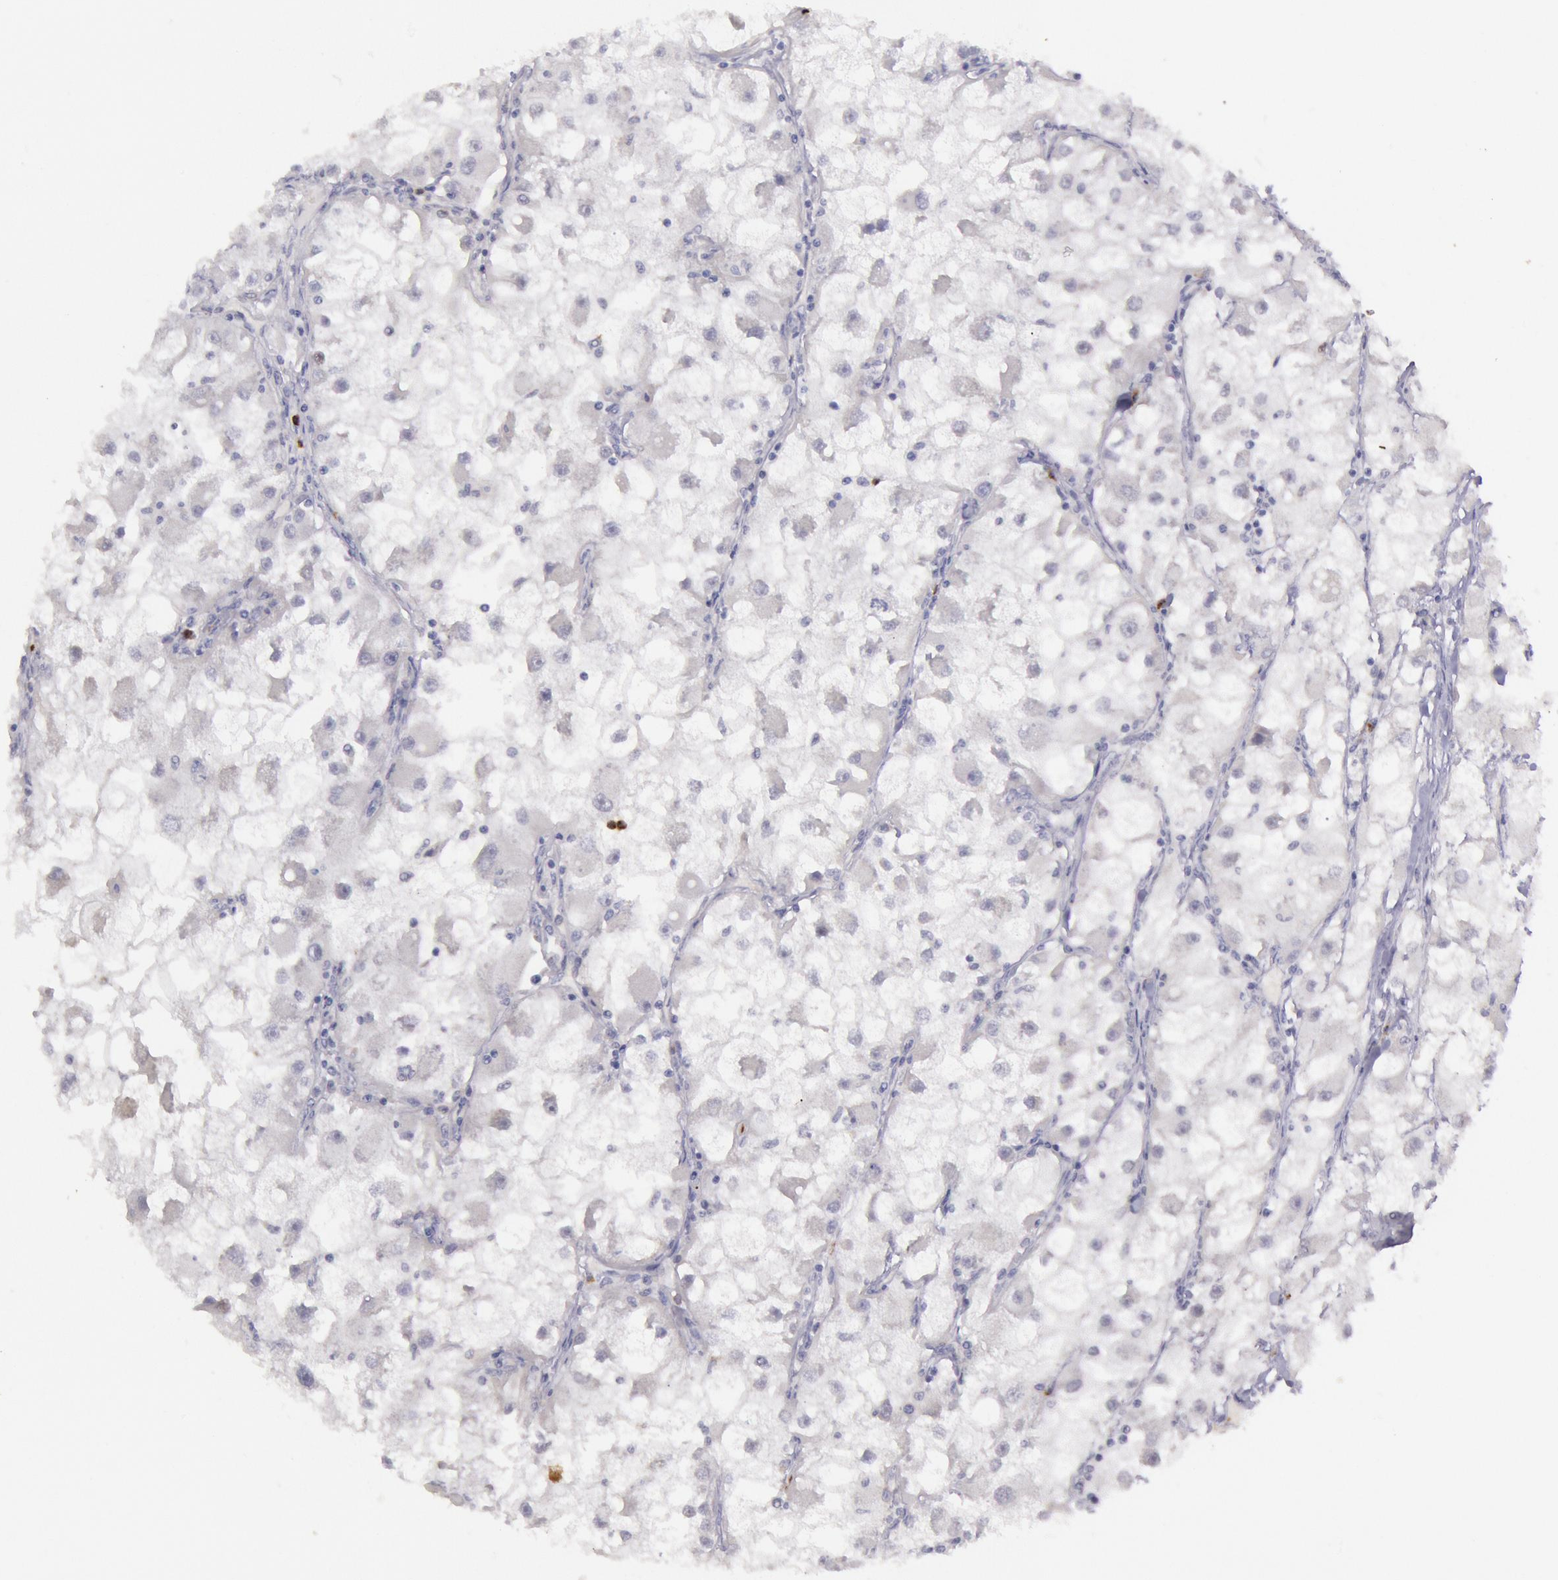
{"staining": {"intensity": "negative", "quantity": "none", "location": "none"}, "tissue": "renal cancer", "cell_type": "Tumor cells", "image_type": "cancer", "snomed": [{"axis": "morphology", "description": "Adenocarcinoma, NOS"}, {"axis": "topography", "description": "Kidney"}], "caption": "Tumor cells are negative for protein expression in human adenocarcinoma (renal).", "gene": "KDM6A", "patient": {"sex": "female", "age": 73}}